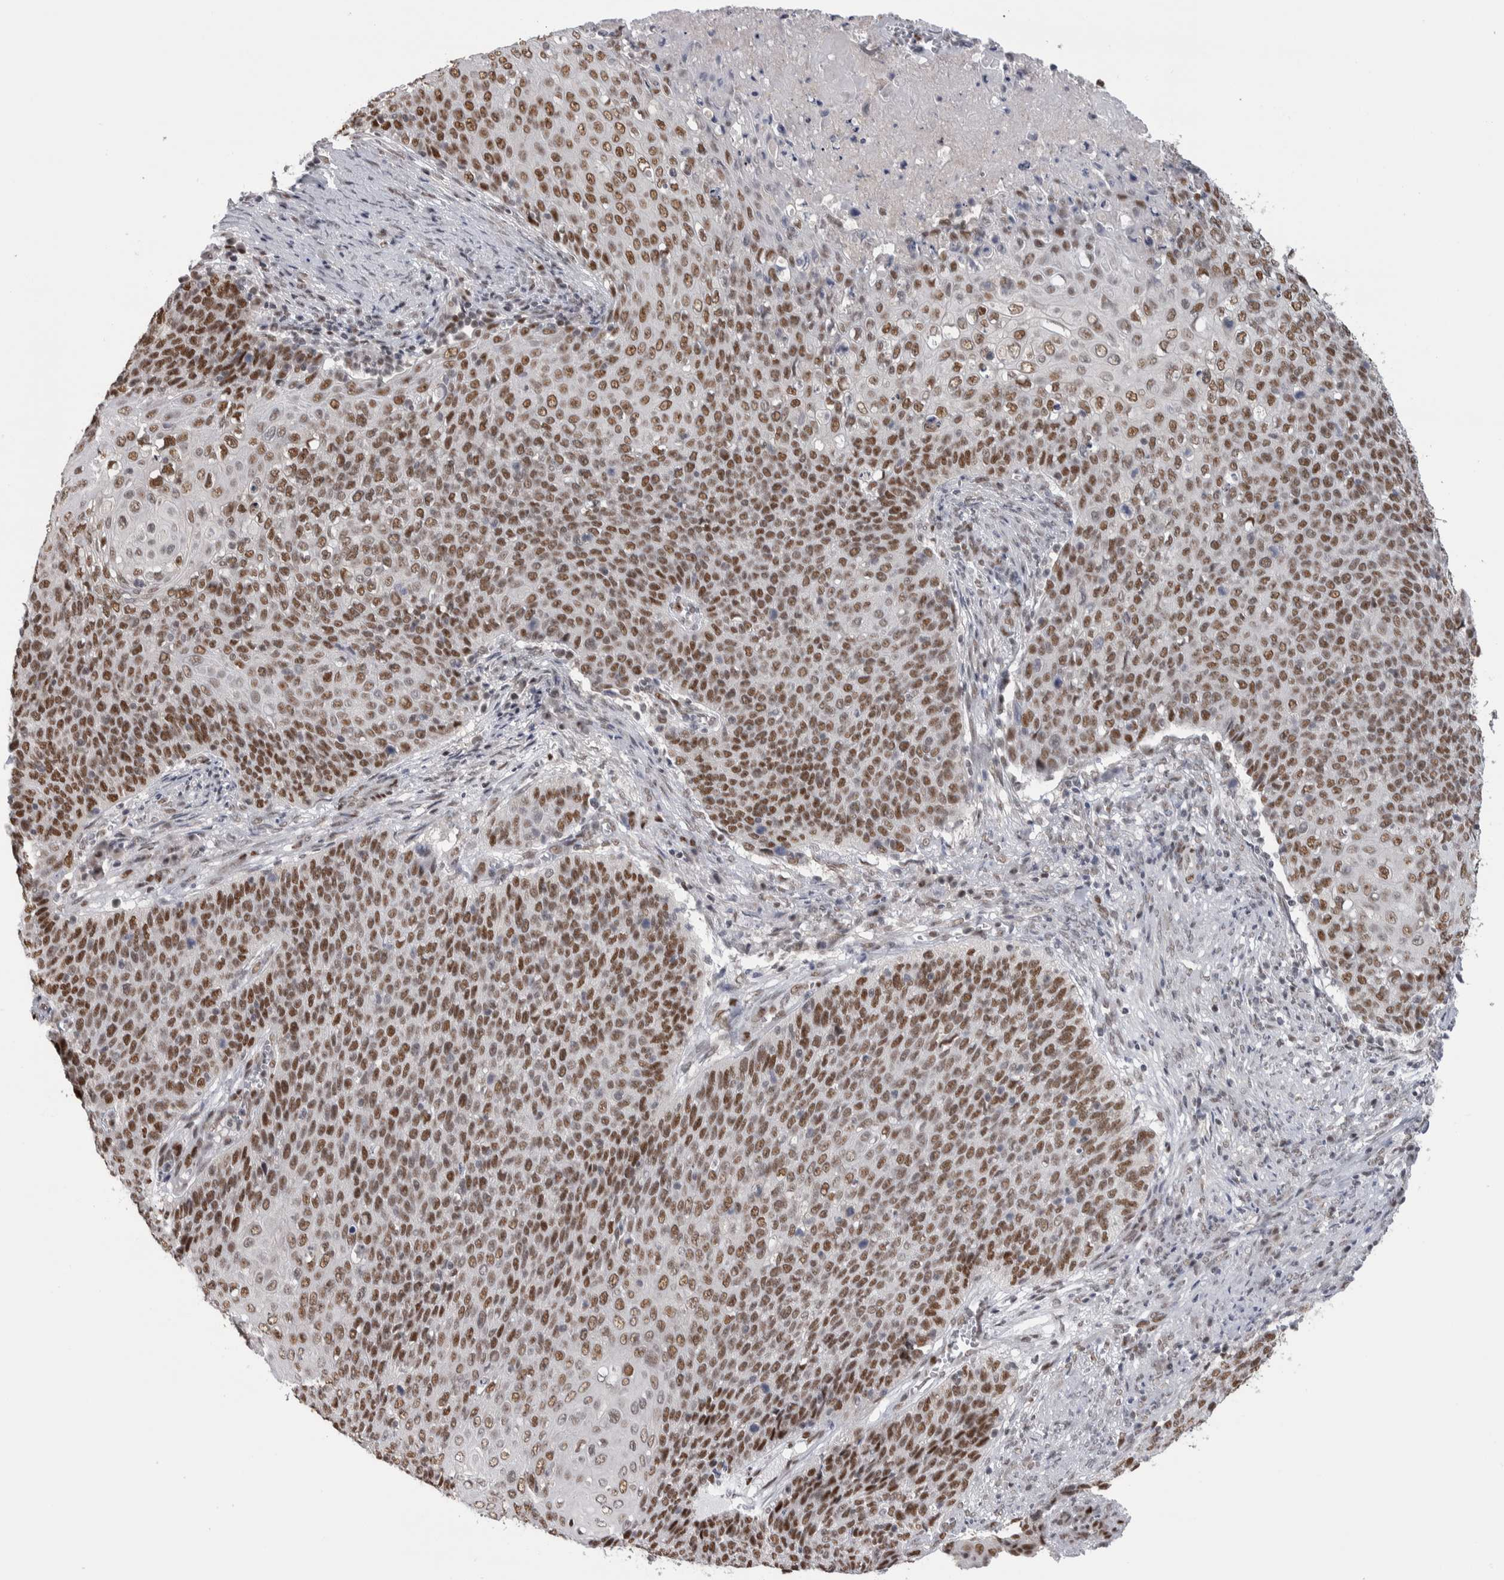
{"staining": {"intensity": "strong", "quantity": ">75%", "location": "nuclear"}, "tissue": "cervical cancer", "cell_type": "Tumor cells", "image_type": "cancer", "snomed": [{"axis": "morphology", "description": "Squamous cell carcinoma, NOS"}, {"axis": "topography", "description": "Cervix"}], "caption": "IHC photomicrograph of neoplastic tissue: cervical cancer stained using immunohistochemistry (IHC) demonstrates high levels of strong protein expression localized specifically in the nuclear of tumor cells, appearing as a nuclear brown color.", "gene": "HEXIM2", "patient": {"sex": "female", "age": 39}}